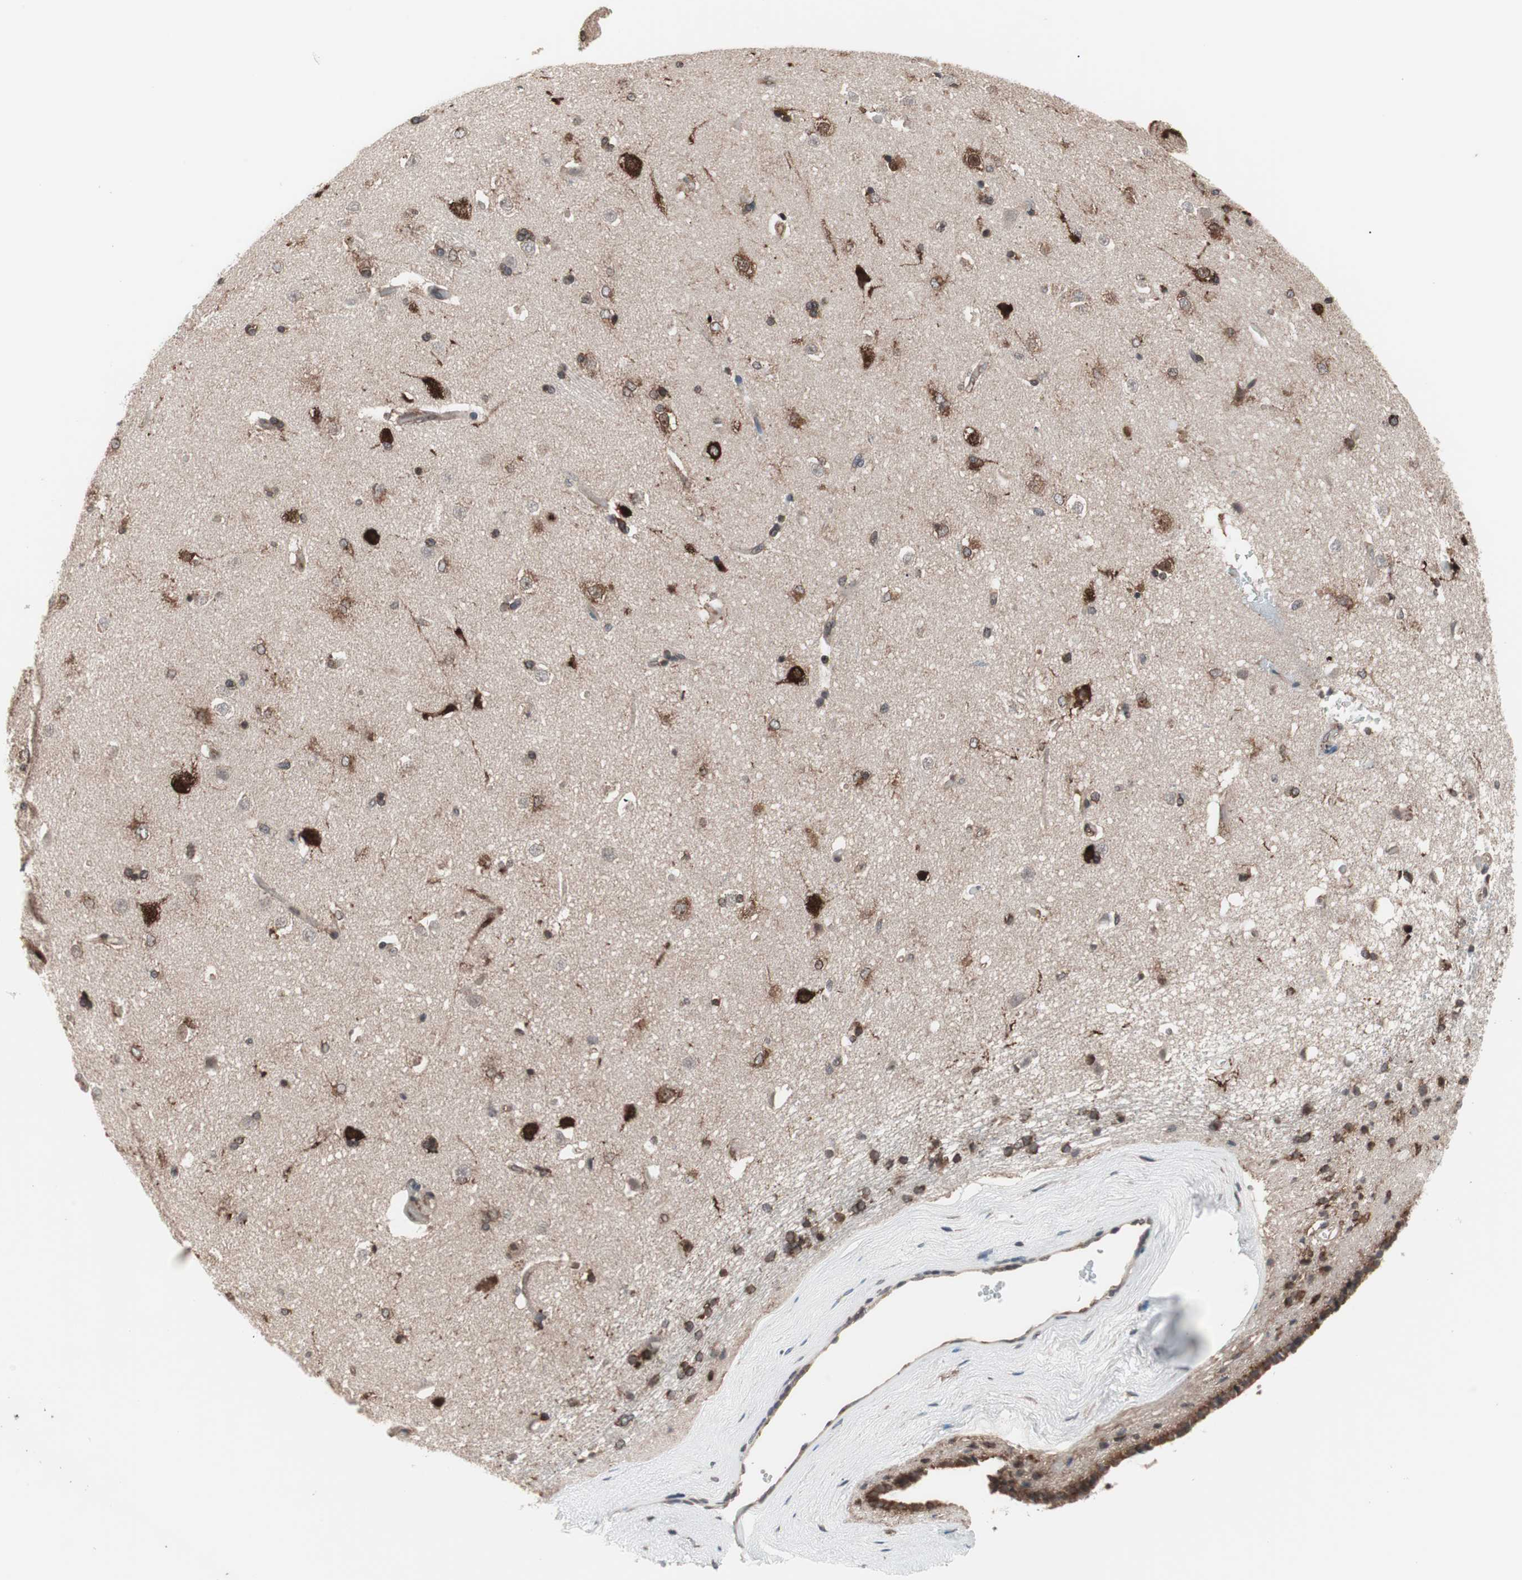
{"staining": {"intensity": "moderate", "quantity": "25%-75%", "location": "cytoplasmic/membranous"}, "tissue": "caudate", "cell_type": "Glial cells", "image_type": "normal", "snomed": [{"axis": "morphology", "description": "Normal tissue, NOS"}, {"axis": "topography", "description": "Lateral ventricle wall"}], "caption": "Protein expression analysis of normal caudate exhibits moderate cytoplasmic/membranous staining in about 25%-75% of glial cells.", "gene": "IRS1", "patient": {"sex": "female", "age": 19}}